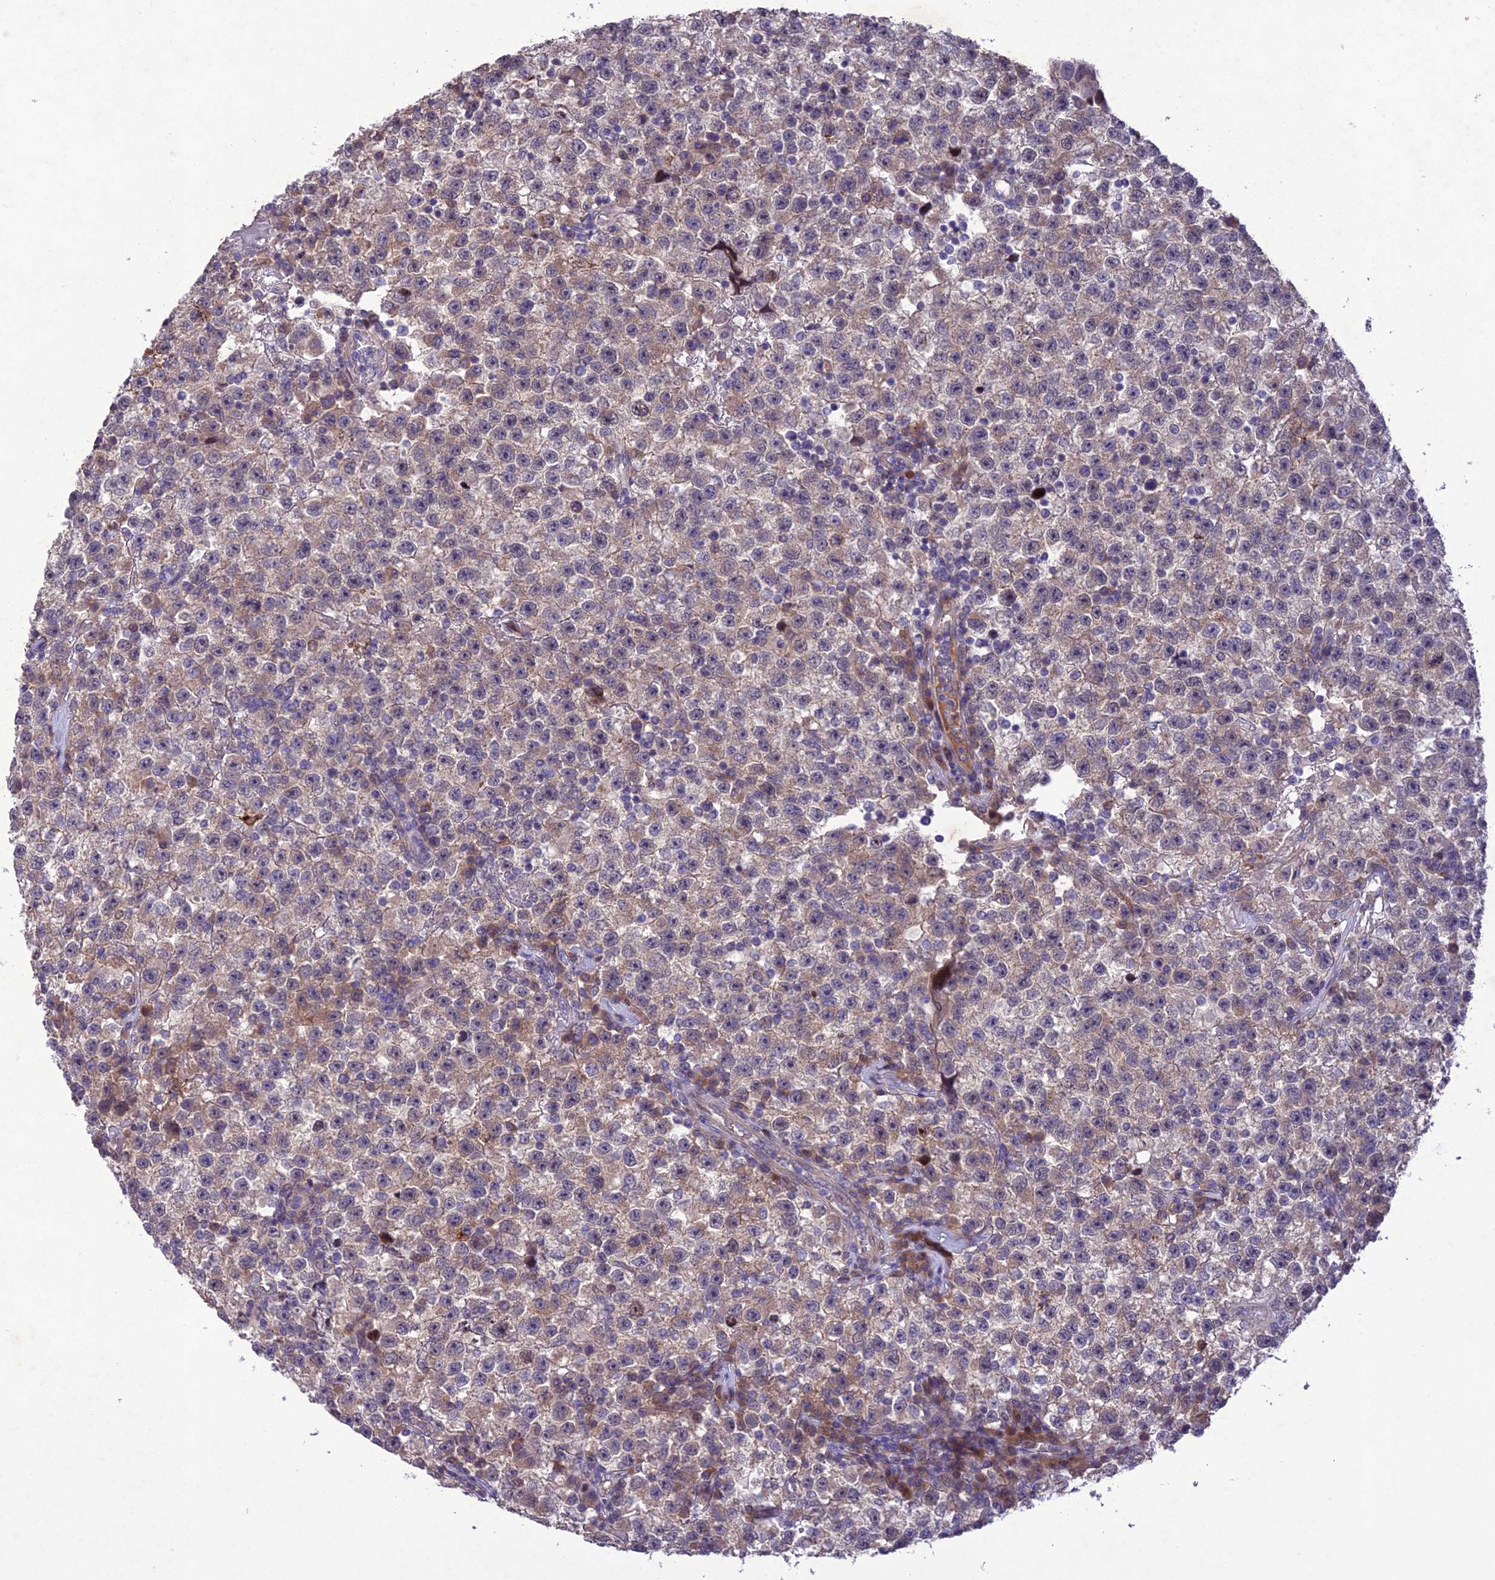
{"staining": {"intensity": "weak", "quantity": ">75%", "location": "cytoplasmic/membranous"}, "tissue": "testis cancer", "cell_type": "Tumor cells", "image_type": "cancer", "snomed": [{"axis": "morphology", "description": "Seminoma, NOS"}, {"axis": "topography", "description": "Testis"}], "caption": "The immunohistochemical stain labels weak cytoplasmic/membranous staining in tumor cells of testis cancer tissue.", "gene": "ANKRD52", "patient": {"sex": "male", "age": 22}}